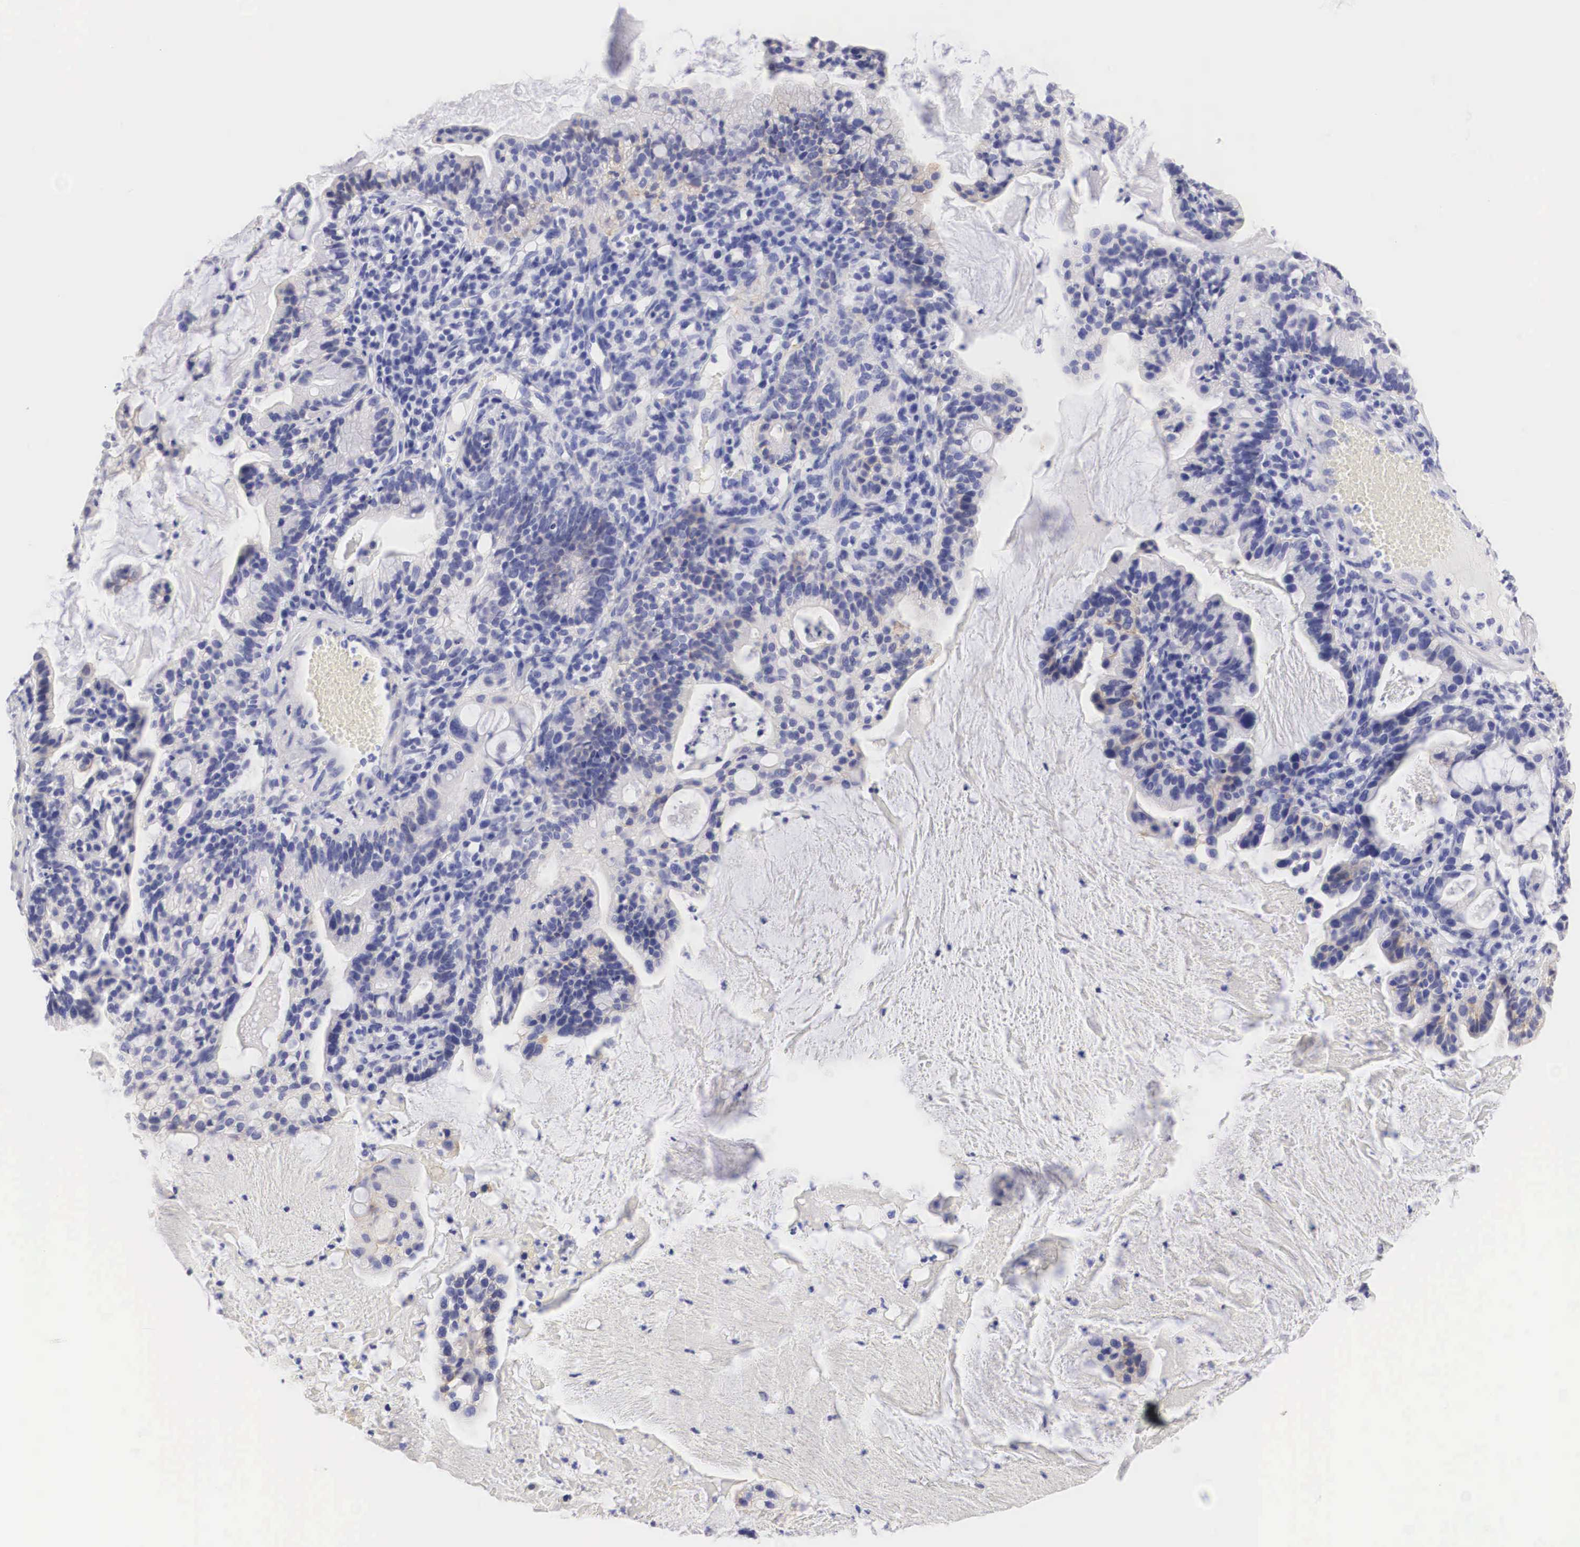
{"staining": {"intensity": "negative", "quantity": "none", "location": "none"}, "tissue": "cervical cancer", "cell_type": "Tumor cells", "image_type": "cancer", "snomed": [{"axis": "morphology", "description": "Adenocarcinoma, NOS"}, {"axis": "topography", "description": "Cervix"}], "caption": "Histopathology image shows no protein expression in tumor cells of cervical cancer tissue.", "gene": "ERBB2", "patient": {"sex": "female", "age": 41}}